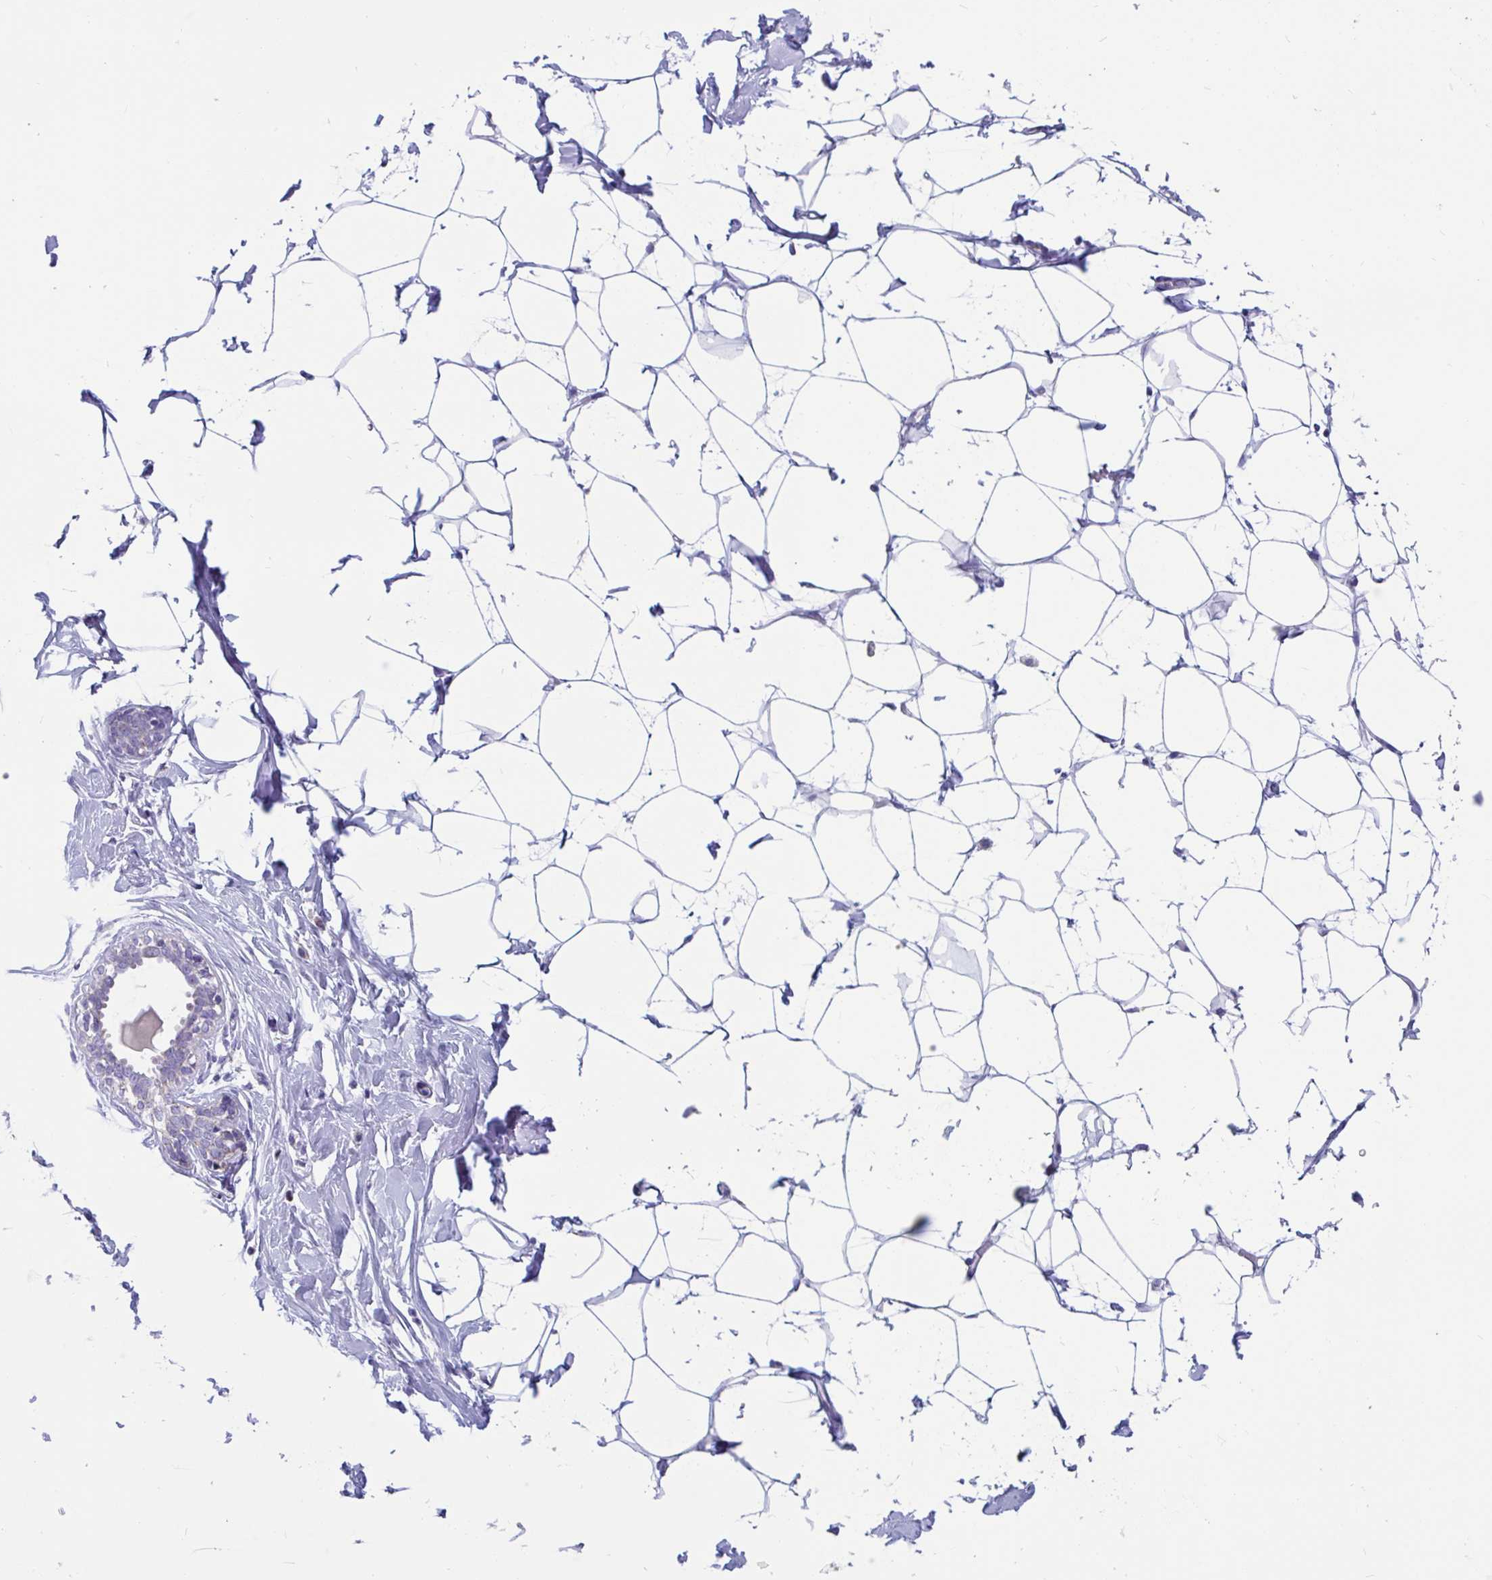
{"staining": {"intensity": "negative", "quantity": "none", "location": "none"}, "tissue": "breast", "cell_type": "Adipocytes", "image_type": "normal", "snomed": [{"axis": "morphology", "description": "Normal tissue, NOS"}, {"axis": "topography", "description": "Breast"}], "caption": "Photomicrograph shows no protein expression in adipocytes of benign breast. (Stains: DAB immunohistochemistry with hematoxylin counter stain, Microscopy: brightfield microscopy at high magnification).", "gene": "OR13A1", "patient": {"sex": "female", "age": 27}}